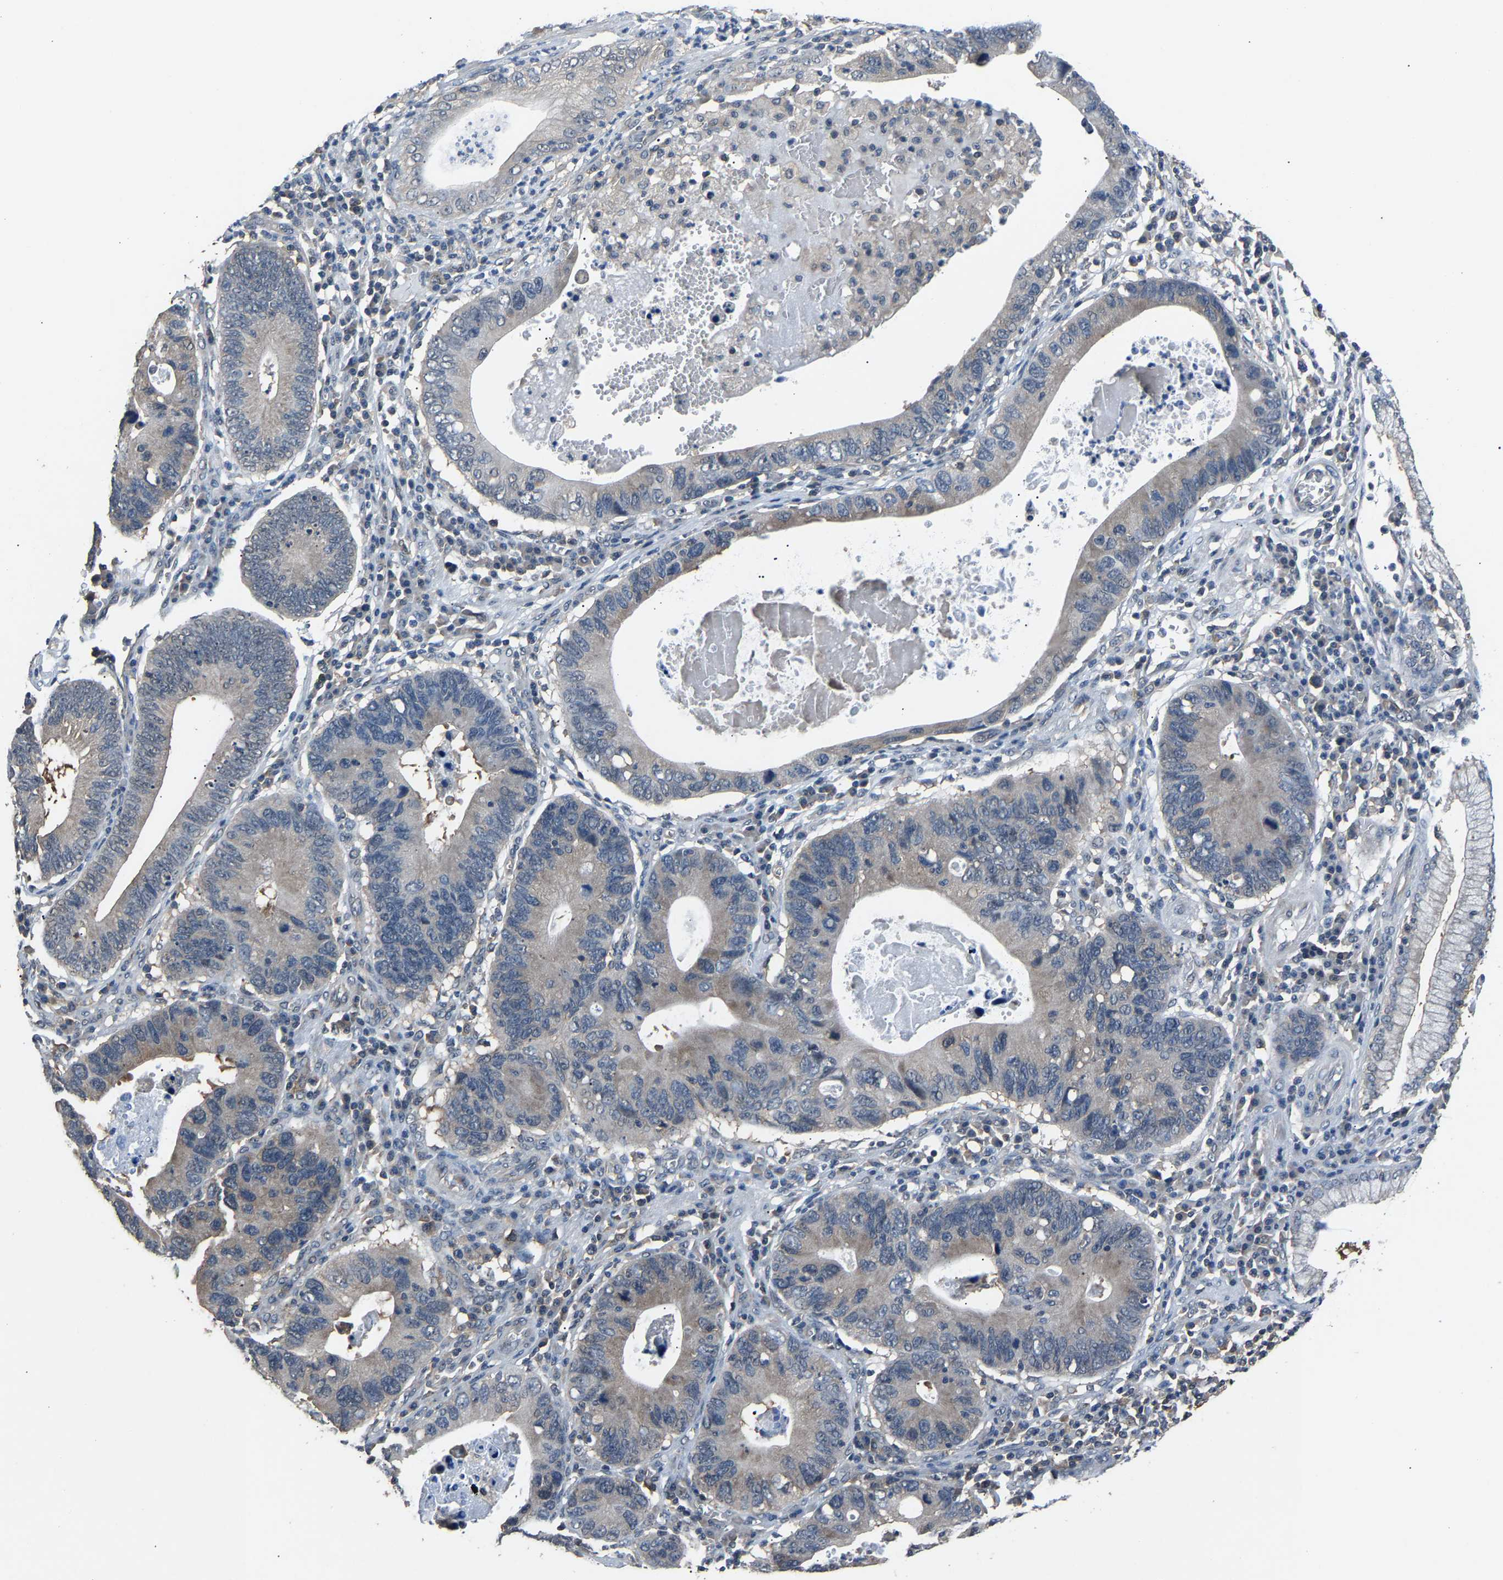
{"staining": {"intensity": "weak", "quantity": "<25%", "location": "cytoplasmic/membranous"}, "tissue": "stomach cancer", "cell_type": "Tumor cells", "image_type": "cancer", "snomed": [{"axis": "morphology", "description": "Adenocarcinoma, NOS"}, {"axis": "topography", "description": "Stomach"}], "caption": "Immunohistochemical staining of human stomach adenocarcinoma shows no significant expression in tumor cells.", "gene": "ABCC9", "patient": {"sex": "male", "age": 59}}